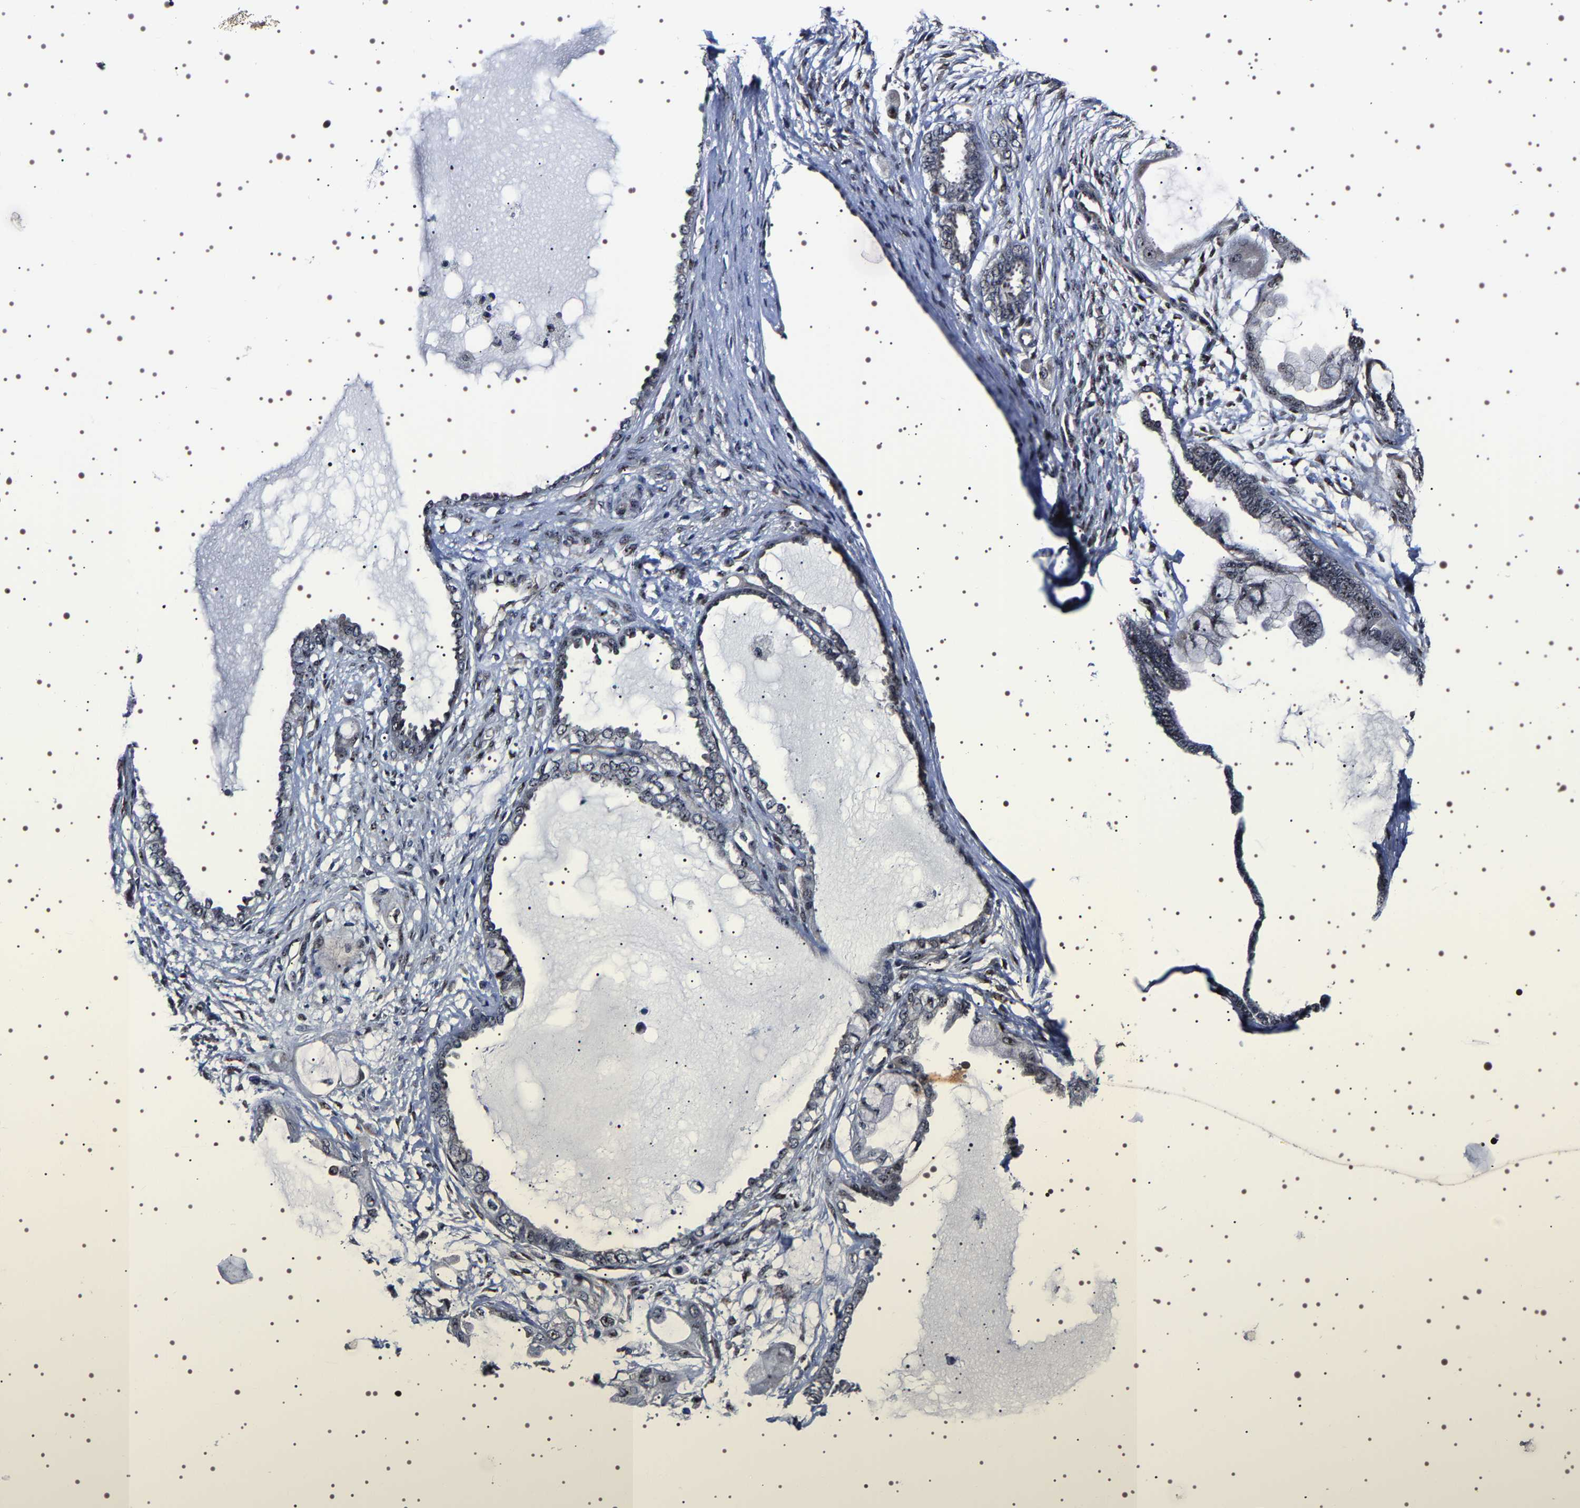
{"staining": {"intensity": "moderate", "quantity": "<25%", "location": "nuclear"}, "tissue": "ovarian cancer", "cell_type": "Tumor cells", "image_type": "cancer", "snomed": [{"axis": "morphology", "description": "Carcinoma, NOS"}, {"axis": "morphology", "description": "Carcinoma, endometroid"}, {"axis": "topography", "description": "Ovary"}], "caption": "This is a photomicrograph of immunohistochemistry (IHC) staining of carcinoma (ovarian), which shows moderate expression in the nuclear of tumor cells.", "gene": "GNL3", "patient": {"sex": "female", "age": 50}}